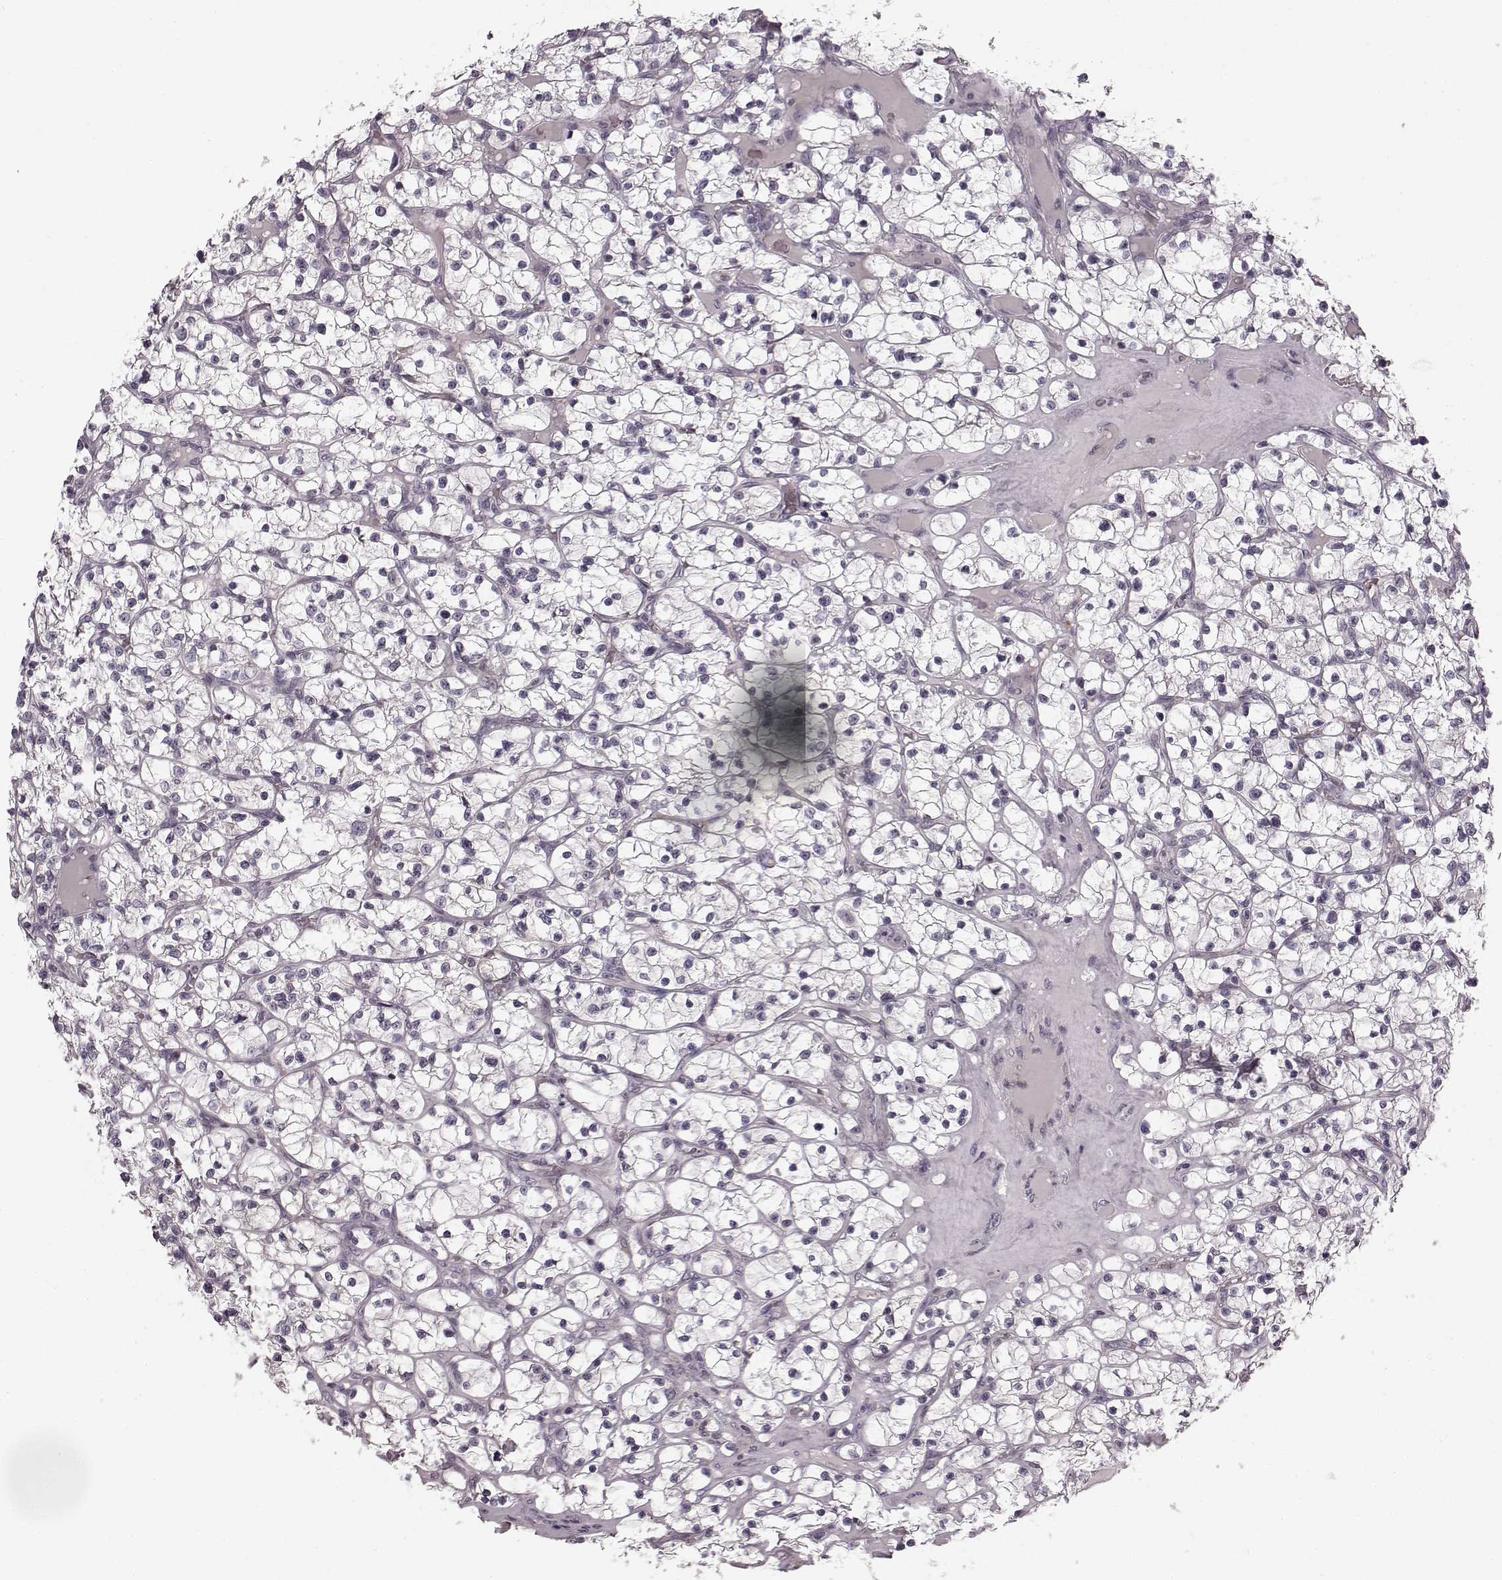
{"staining": {"intensity": "negative", "quantity": "none", "location": "none"}, "tissue": "renal cancer", "cell_type": "Tumor cells", "image_type": "cancer", "snomed": [{"axis": "morphology", "description": "Adenocarcinoma, NOS"}, {"axis": "topography", "description": "Kidney"}], "caption": "The histopathology image exhibits no significant expression in tumor cells of renal cancer. Nuclei are stained in blue.", "gene": "FAM234B", "patient": {"sex": "female", "age": 64}}